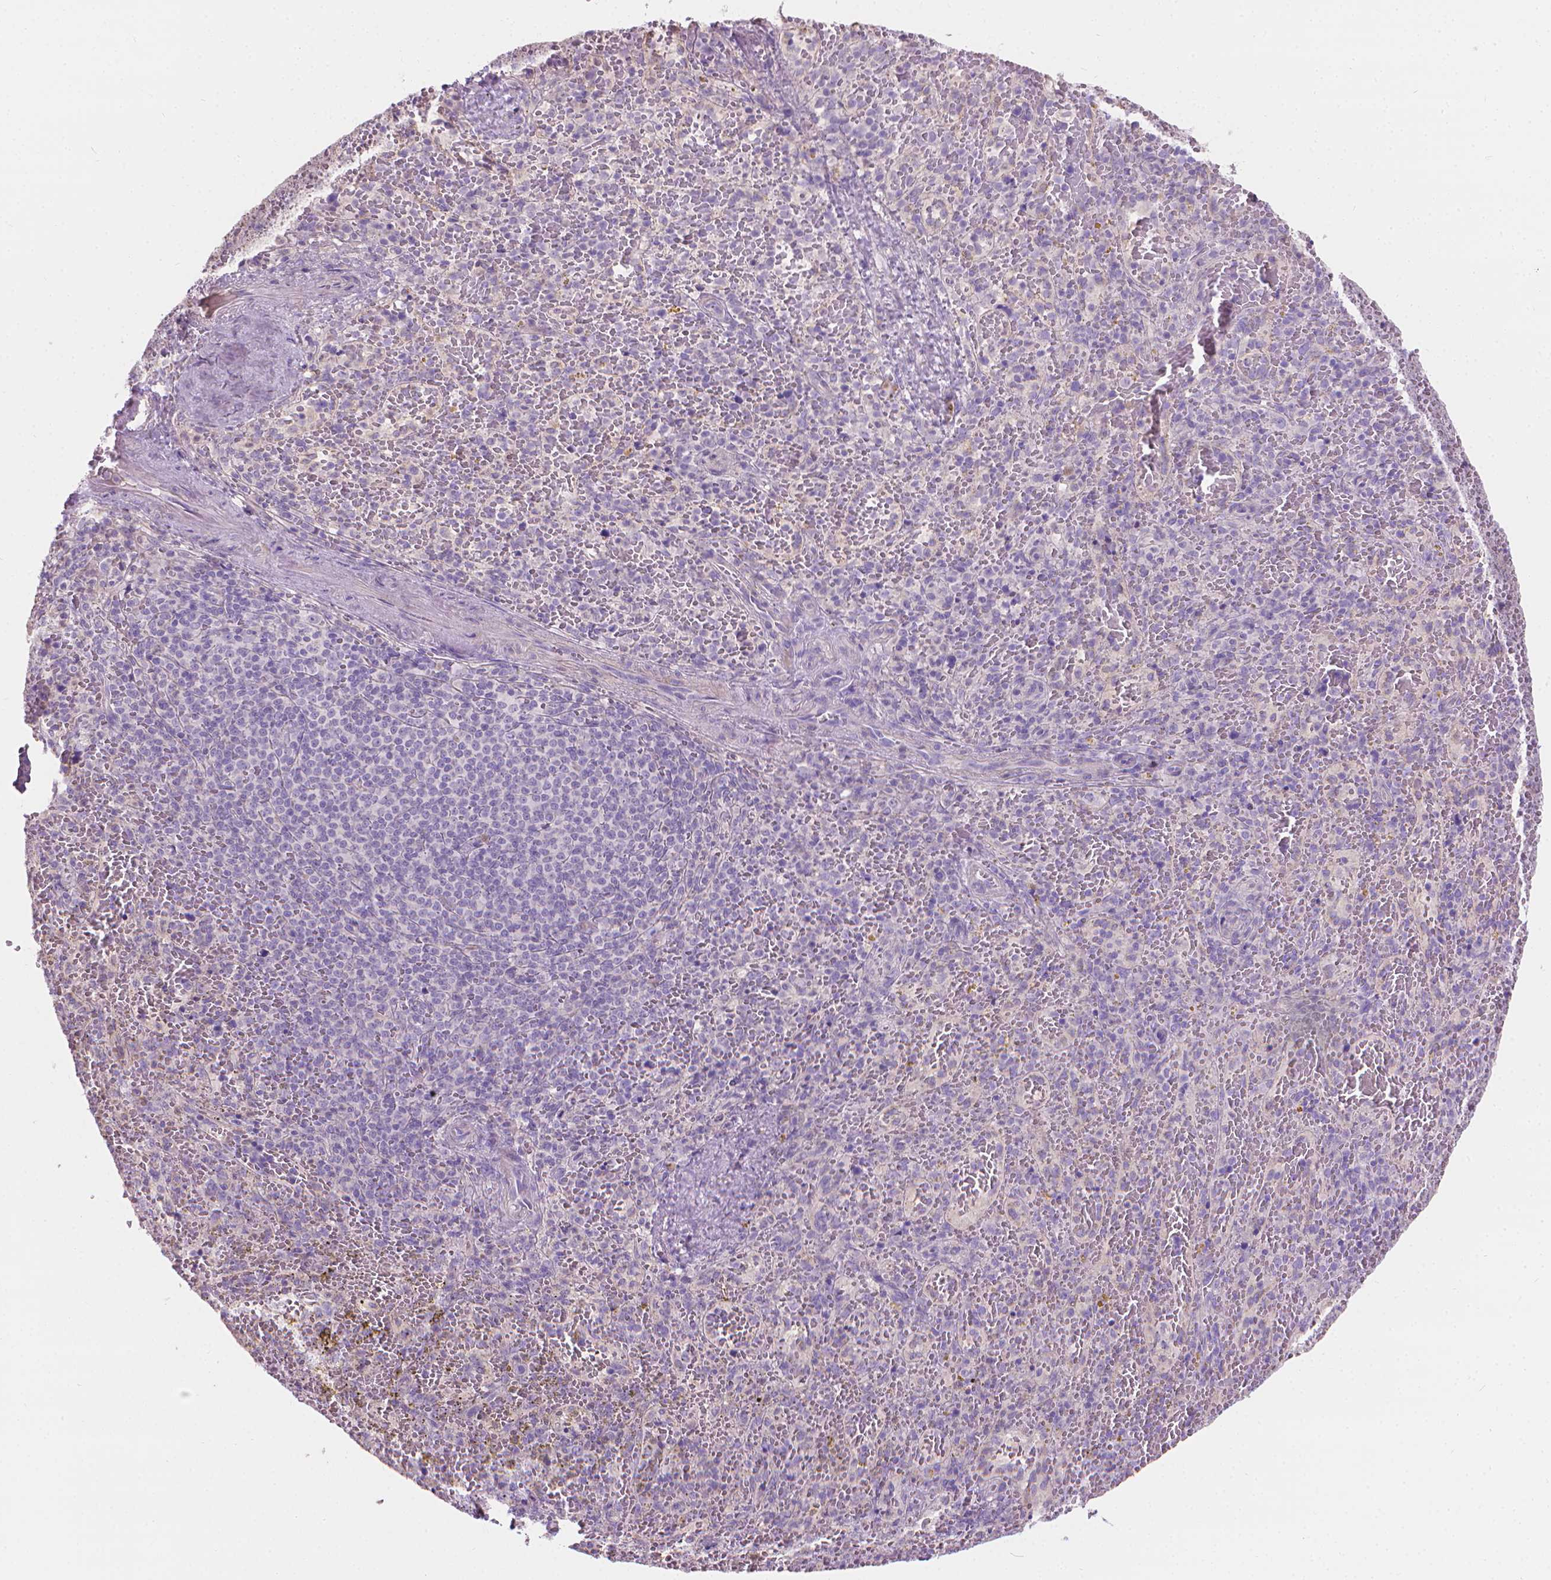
{"staining": {"intensity": "negative", "quantity": "none", "location": "none"}, "tissue": "spleen", "cell_type": "Cells in red pulp", "image_type": "normal", "snomed": [{"axis": "morphology", "description": "Normal tissue, NOS"}, {"axis": "topography", "description": "Spleen"}], "caption": "Normal spleen was stained to show a protein in brown. There is no significant expression in cells in red pulp. The staining was performed using DAB (3,3'-diaminobenzidine) to visualize the protein expression in brown, while the nuclei were stained in blue with hematoxylin (Magnification: 20x).", "gene": "CABCOCO1", "patient": {"sex": "female", "age": 50}}